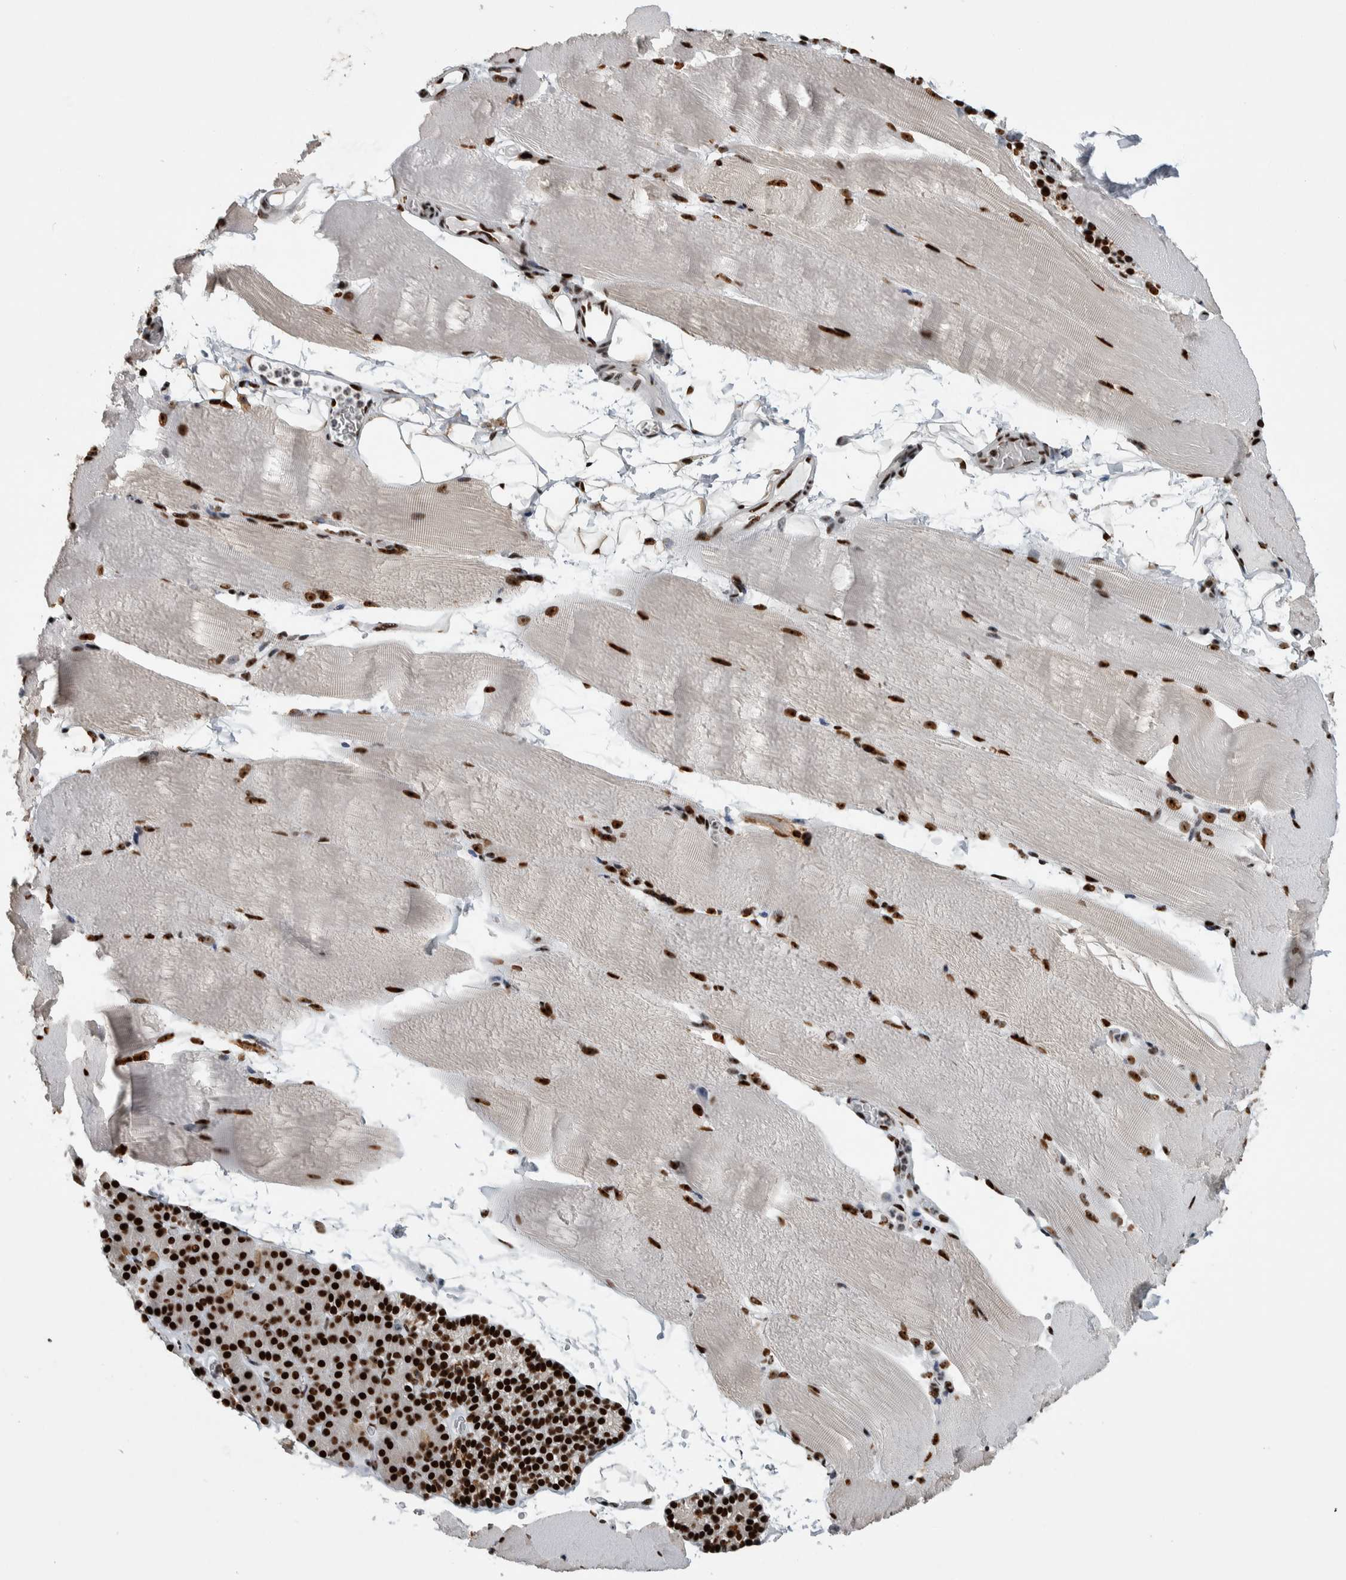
{"staining": {"intensity": "strong", "quantity": ">75%", "location": "nuclear"}, "tissue": "skeletal muscle", "cell_type": "Myocytes", "image_type": "normal", "snomed": [{"axis": "morphology", "description": "Normal tissue, NOS"}, {"axis": "topography", "description": "Skeletal muscle"}, {"axis": "topography", "description": "Parathyroid gland"}], "caption": "Brown immunohistochemical staining in benign skeletal muscle reveals strong nuclear staining in about >75% of myocytes. The protein is shown in brown color, while the nuclei are stained blue.", "gene": "NCL", "patient": {"sex": "female", "age": 37}}